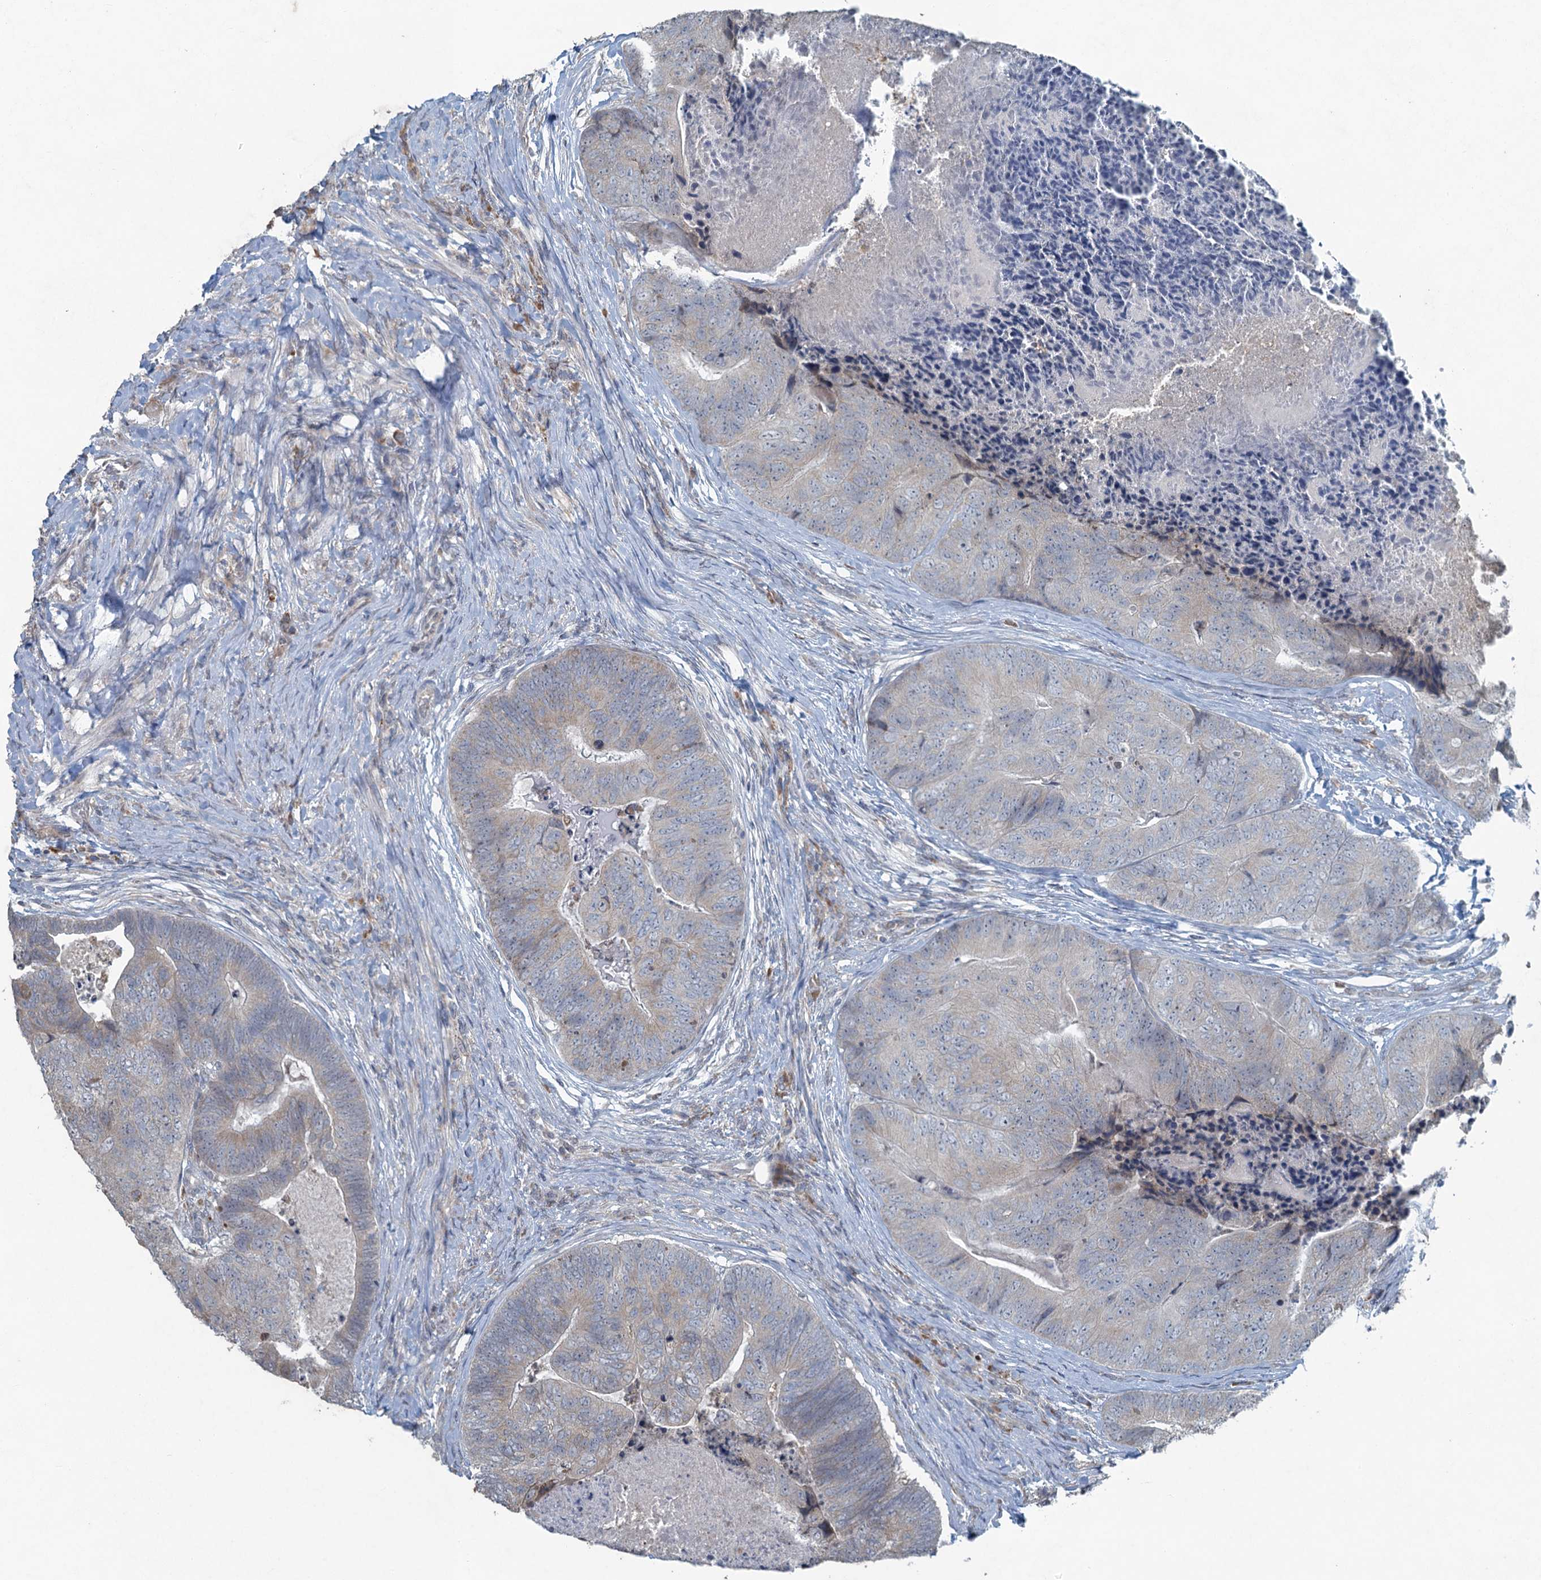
{"staining": {"intensity": "weak", "quantity": "<25%", "location": "cytoplasmic/membranous"}, "tissue": "colorectal cancer", "cell_type": "Tumor cells", "image_type": "cancer", "snomed": [{"axis": "morphology", "description": "Adenocarcinoma, NOS"}, {"axis": "topography", "description": "Colon"}], "caption": "DAB immunohistochemical staining of colorectal cancer reveals no significant positivity in tumor cells.", "gene": "TEX35", "patient": {"sex": "female", "age": 67}}